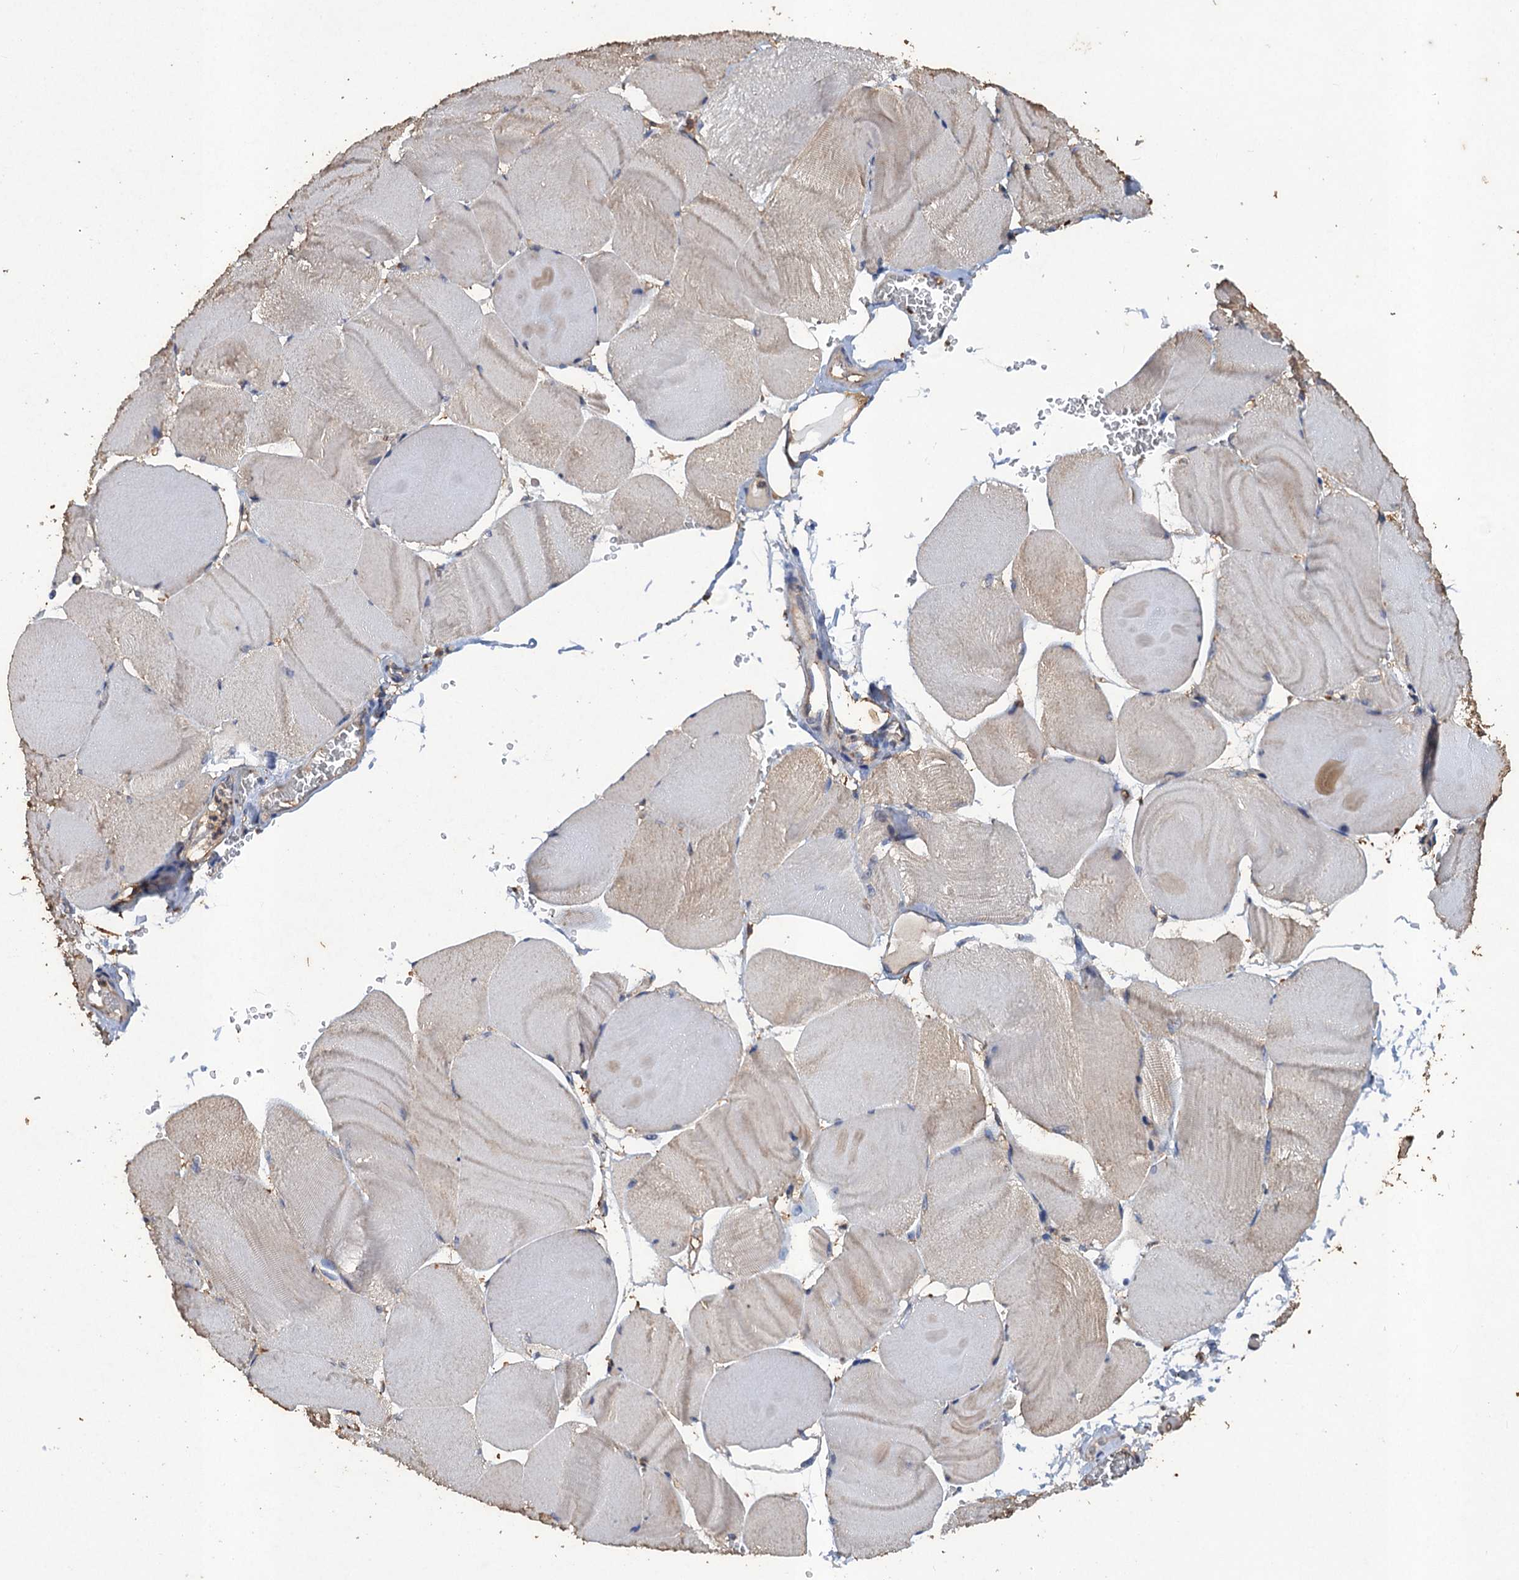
{"staining": {"intensity": "weak", "quantity": "<25%", "location": "cytoplasmic/membranous"}, "tissue": "skeletal muscle", "cell_type": "Myocytes", "image_type": "normal", "snomed": [{"axis": "morphology", "description": "Normal tissue, NOS"}, {"axis": "morphology", "description": "Basal cell carcinoma"}, {"axis": "topography", "description": "Skeletal muscle"}], "caption": "The micrograph displays no significant staining in myocytes of skeletal muscle. (Stains: DAB (3,3'-diaminobenzidine) IHC with hematoxylin counter stain, Microscopy: brightfield microscopy at high magnification).", "gene": "SCUBE3", "patient": {"sex": "female", "age": 64}}